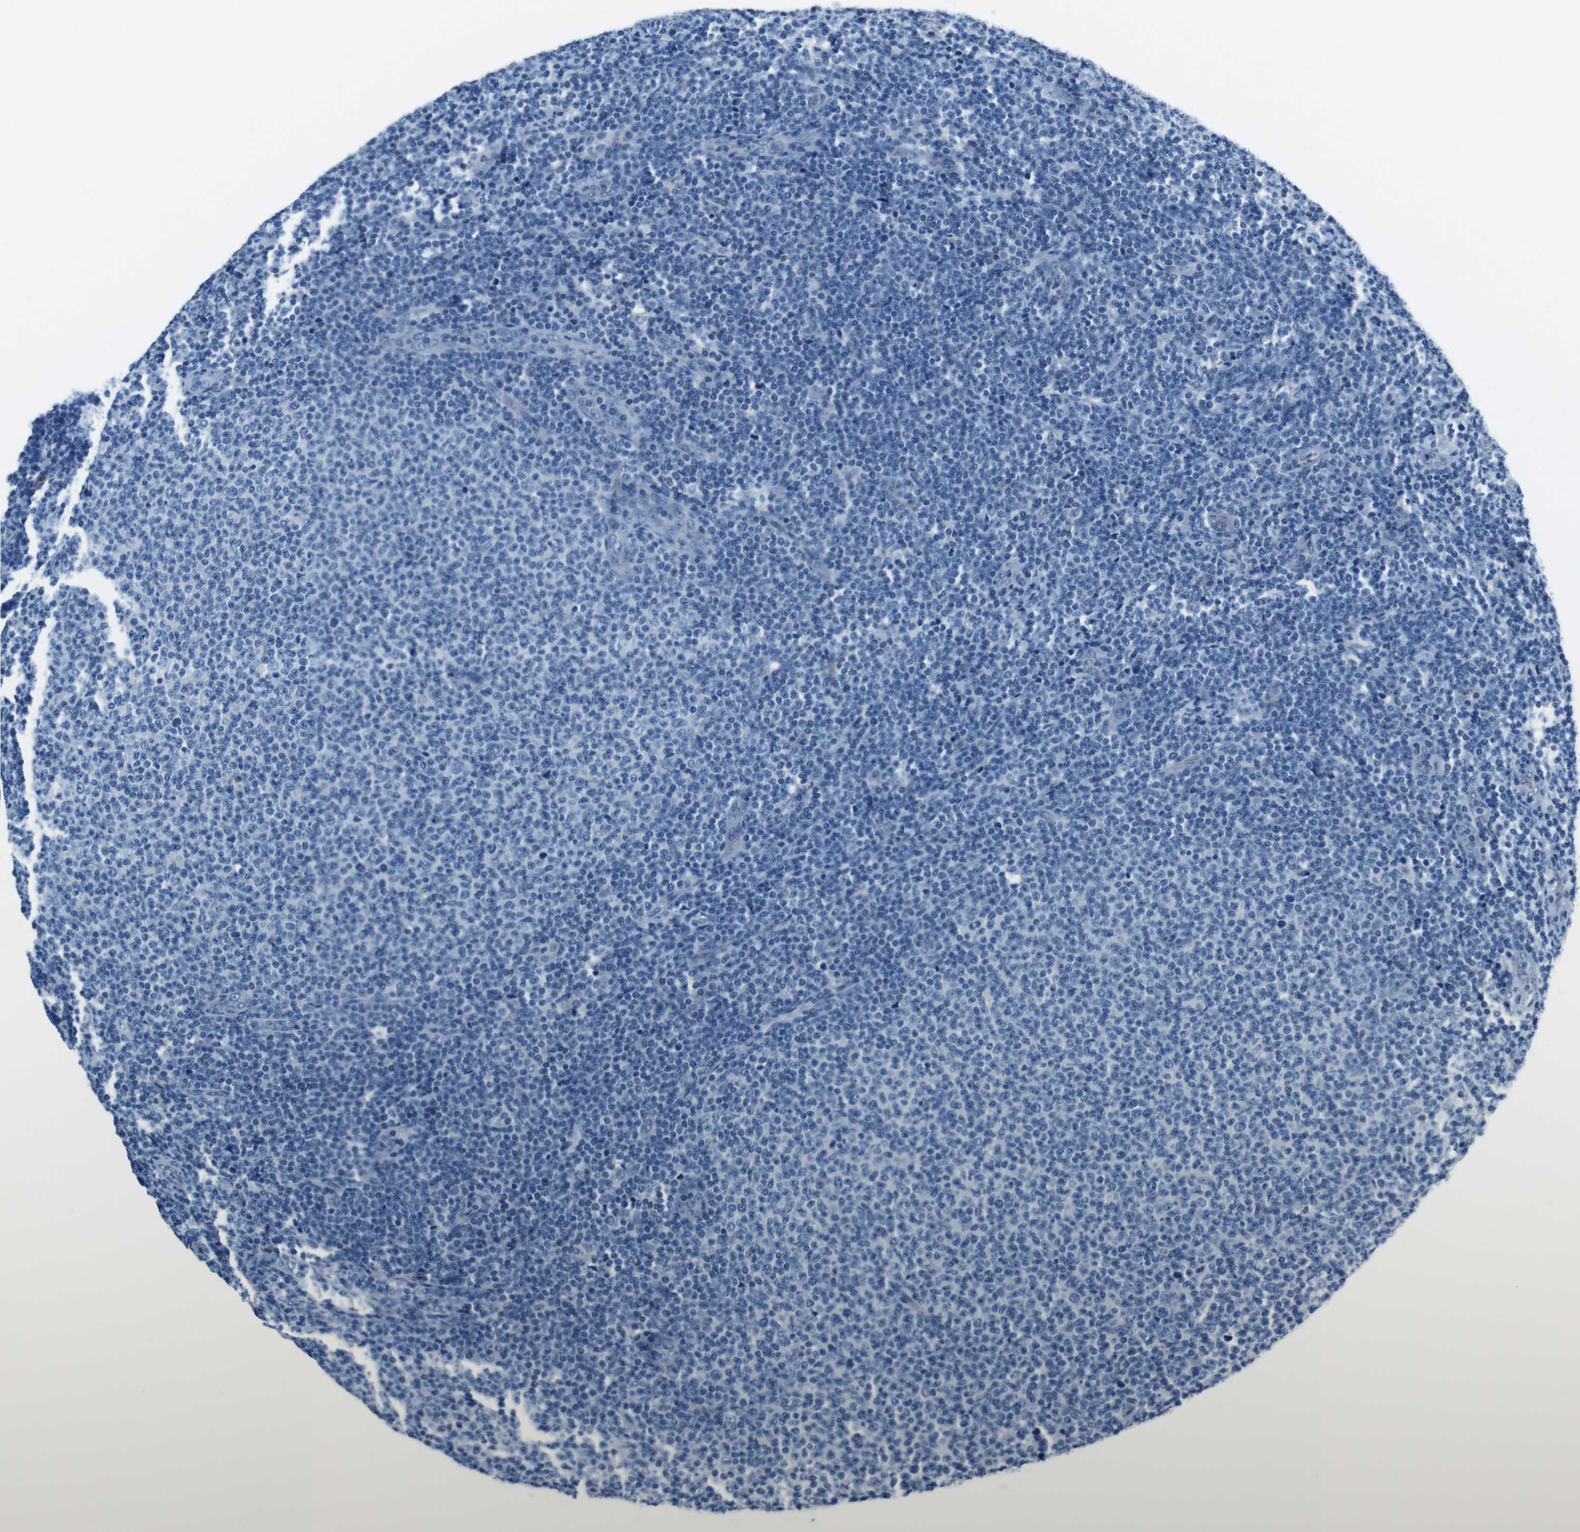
{"staining": {"intensity": "negative", "quantity": "none", "location": "none"}, "tissue": "lymphoma", "cell_type": "Tumor cells", "image_type": "cancer", "snomed": [{"axis": "morphology", "description": "Malignant lymphoma, non-Hodgkin's type, Low grade"}, {"axis": "topography", "description": "Lymph node"}], "caption": "Tumor cells show no significant protein expression in lymphoma. (DAB (3,3'-diaminobenzidine) immunohistochemistry, high magnification).", "gene": "TULP3", "patient": {"sex": "male", "age": 66}}